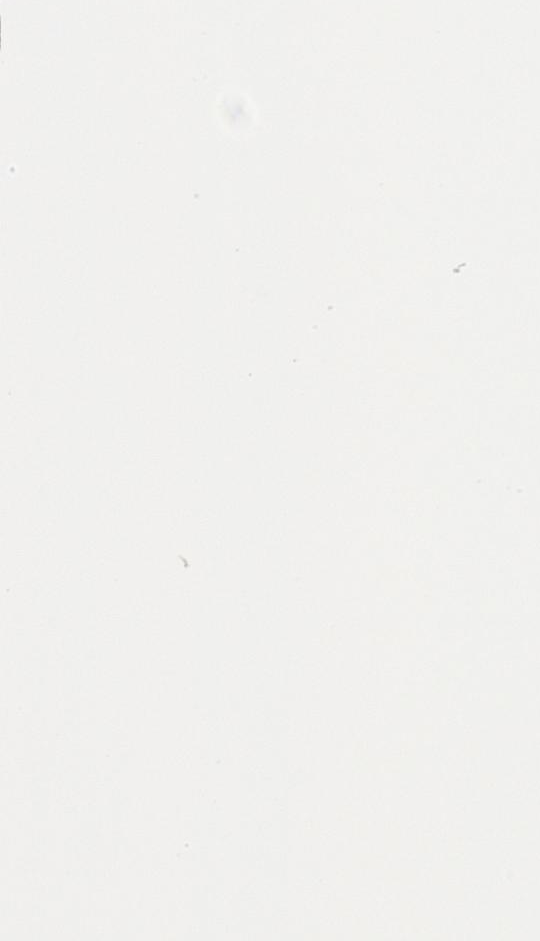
{"staining": {"intensity": "weak", "quantity": ">75%", "location": "cytoplasmic/membranous"}, "tissue": "adipose tissue", "cell_type": "Adipocytes", "image_type": "normal", "snomed": [{"axis": "morphology", "description": "Normal tissue, NOS"}, {"axis": "morphology", "description": "Fibrosis, NOS"}, {"axis": "topography", "description": "Breast"}], "caption": "Immunohistochemical staining of unremarkable adipose tissue reveals low levels of weak cytoplasmic/membranous staining in about >75% of adipocytes. Ihc stains the protein of interest in brown and the nuclei are stained blue.", "gene": "BRAF", "patient": {"sex": "female", "age": 24}}